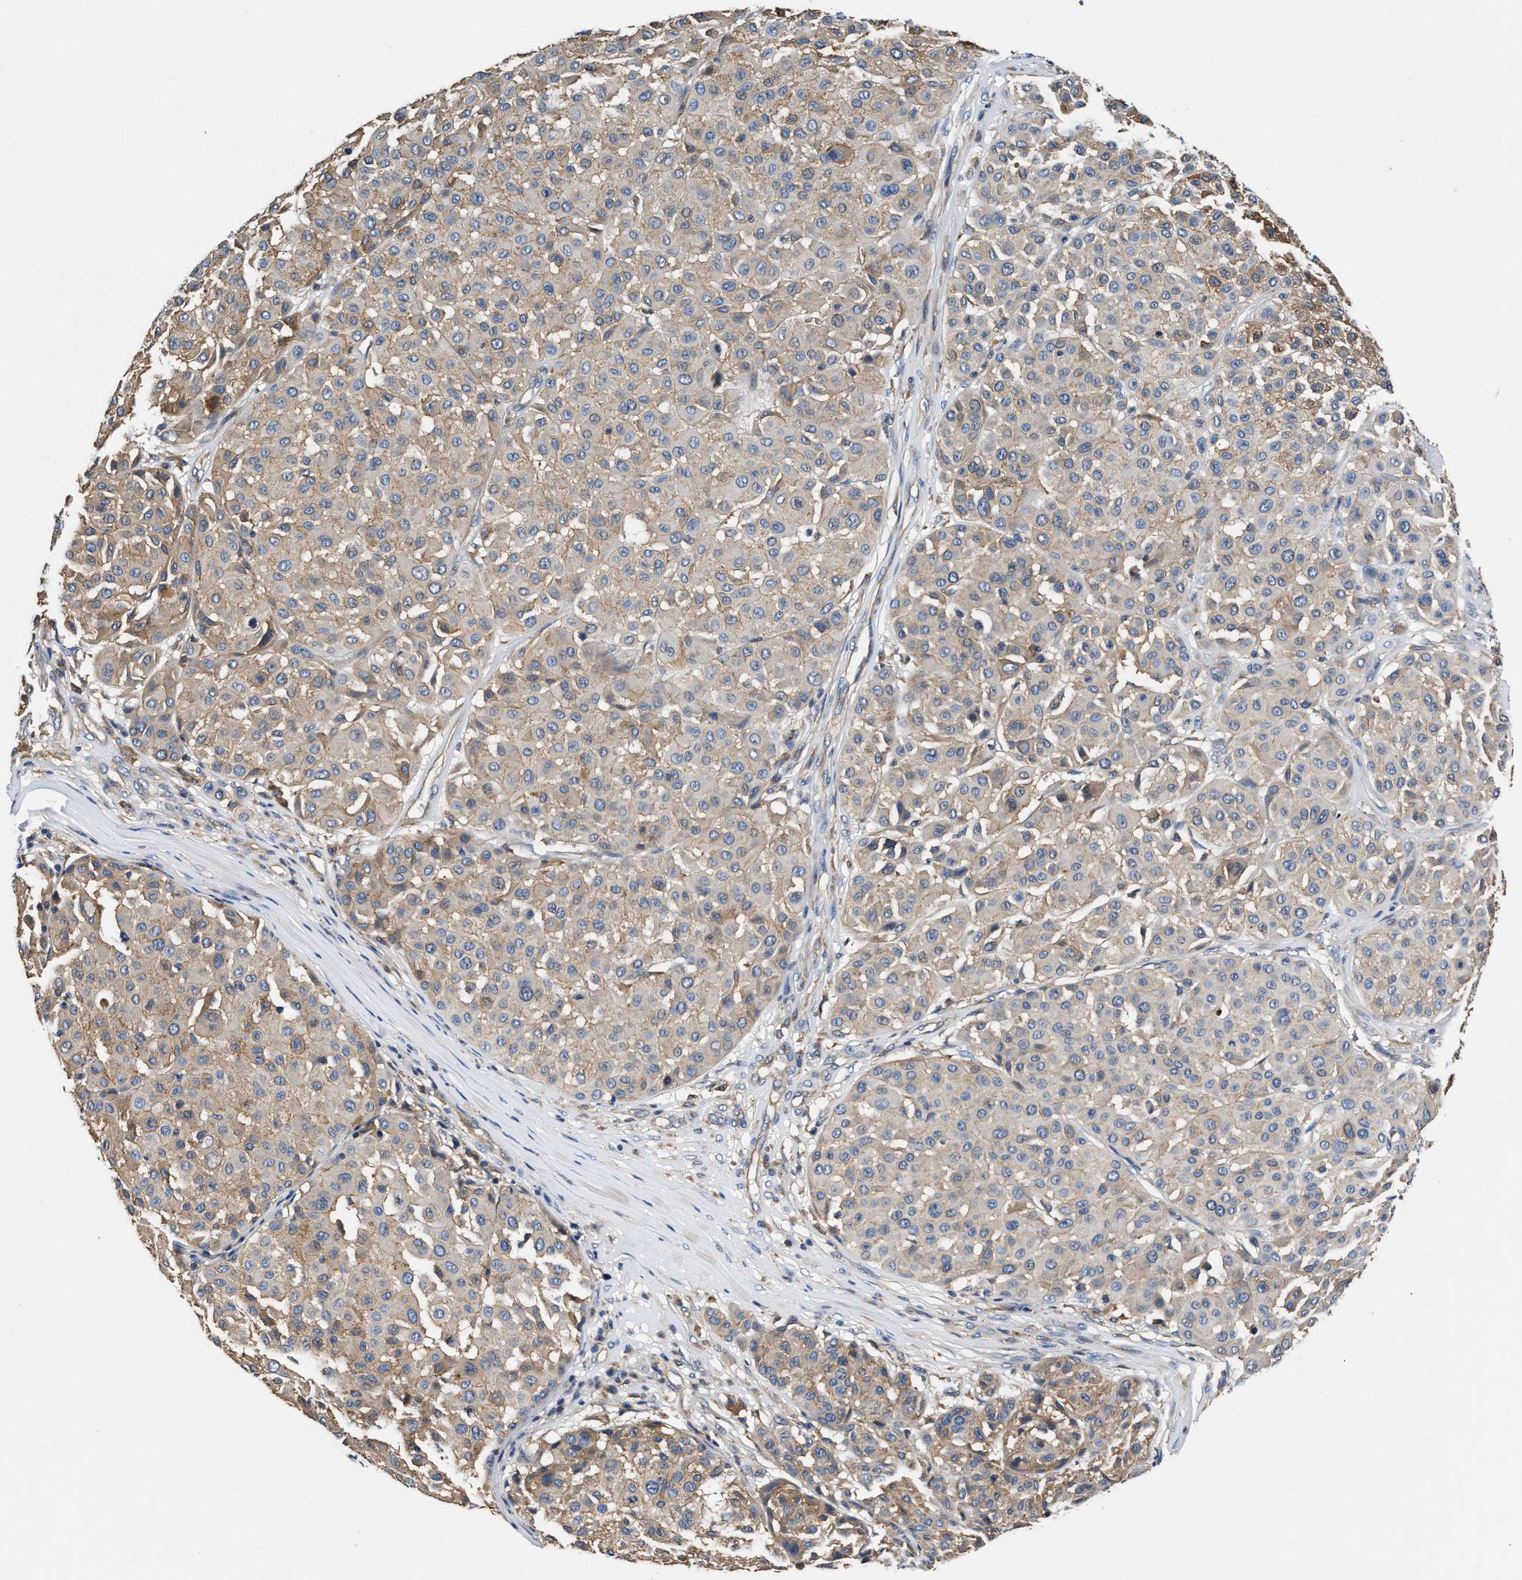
{"staining": {"intensity": "weak", "quantity": ">75%", "location": "cytoplasmic/membranous"}, "tissue": "melanoma", "cell_type": "Tumor cells", "image_type": "cancer", "snomed": [{"axis": "morphology", "description": "Malignant melanoma, Metastatic site"}, {"axis": "topography", "description": "Soft tissue"}], "caption": "Protein analysis of melanoma tissue exhibits weak cytoplasmic/membranous positivity in about >75% of tumor cells.", "gene": "PPP1R9B", "patient": {"sex": "male", "age": 41}}